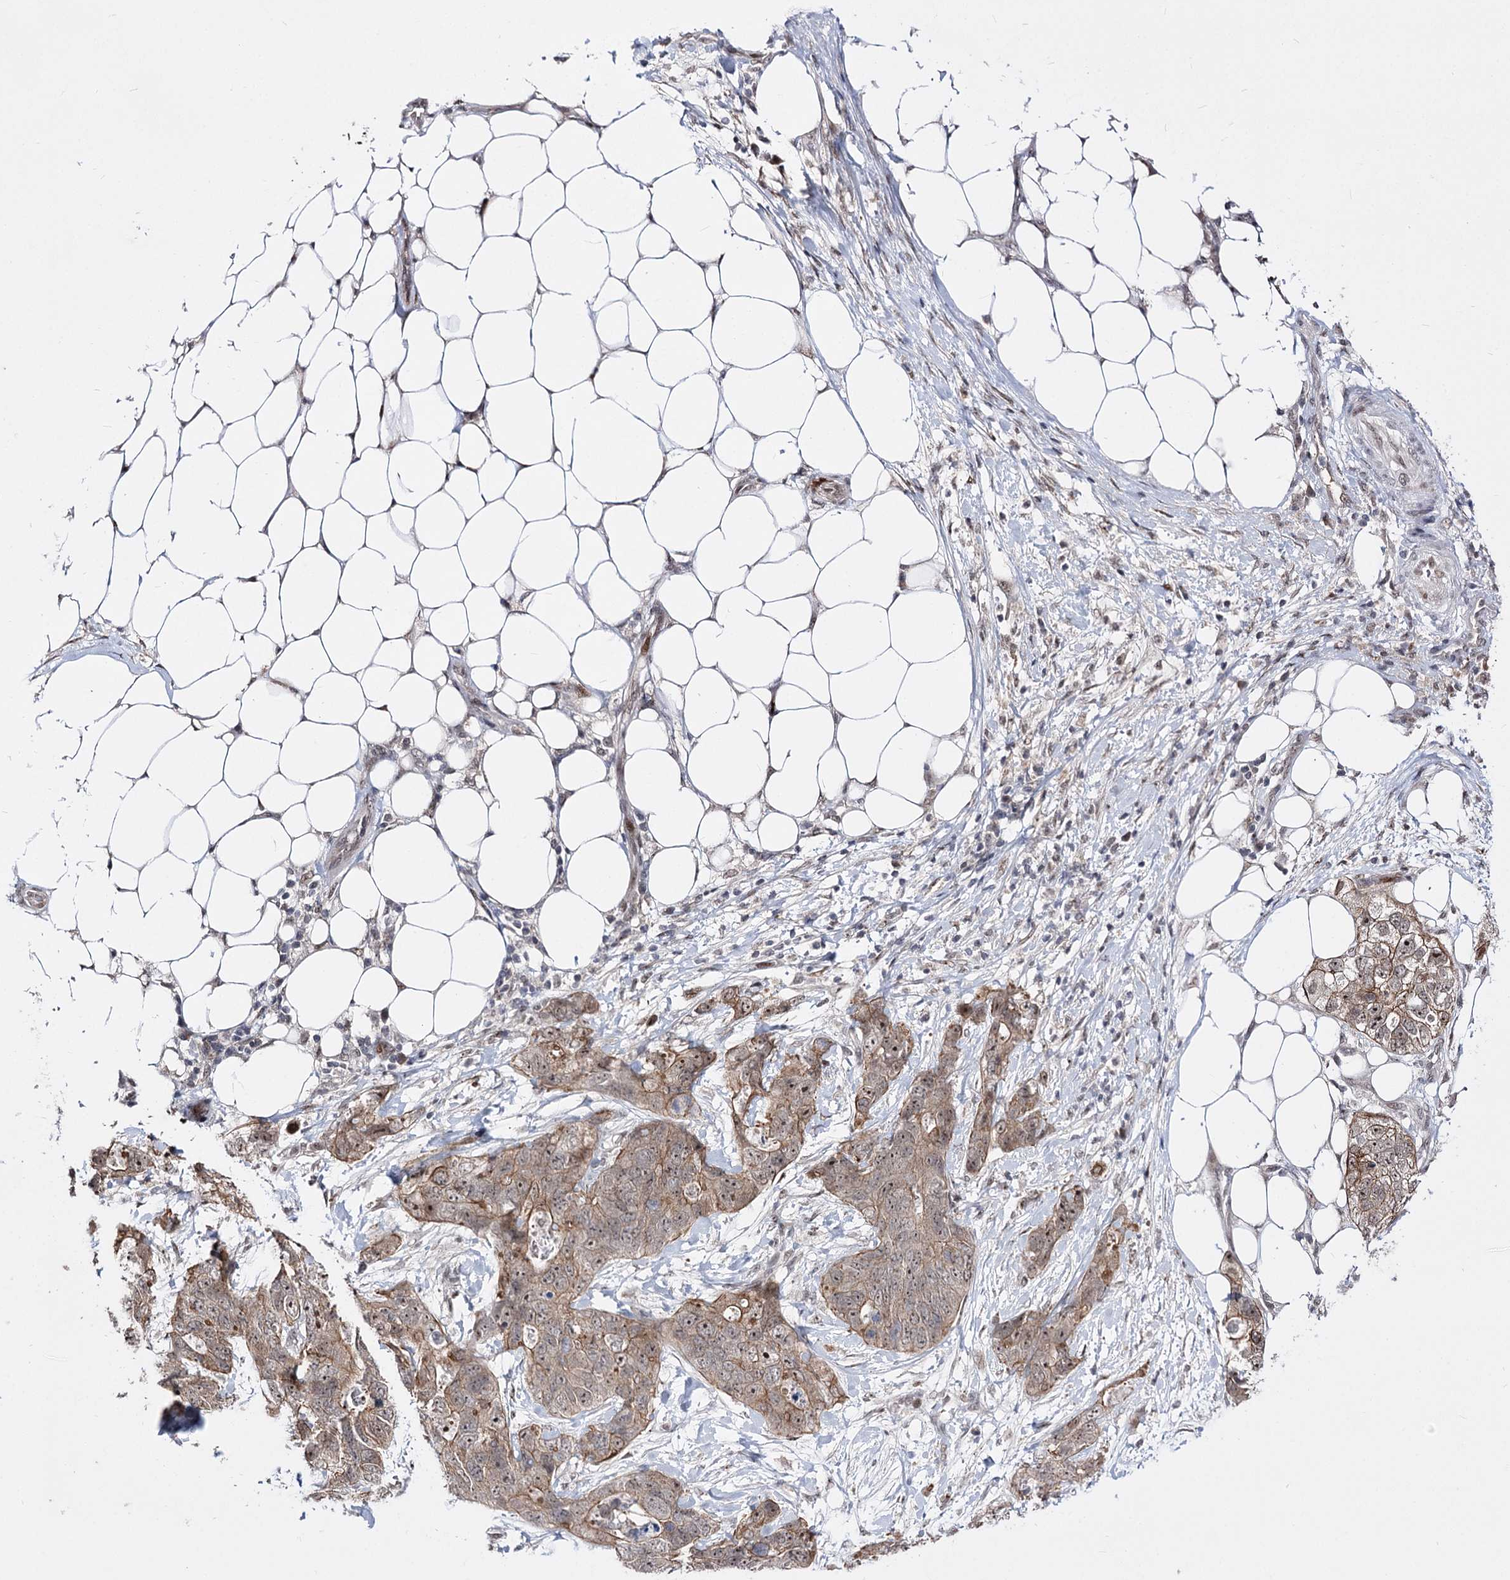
{"staining": {"intensity": "moderate", "quantity": ">75%", "location": "cytoplasmic/membranous,nuclear"}, "tissue": "stomach cancer", "cell_type": "Tumor cells", "image_type": "cancer", "snomed": [{"axis": "morphology", "description": "Adenocarcinoma, NOS"}, {"axis": "topography", "description": "Stomach"}], "caption": "A high-resolution photomicrograph shows immunohistochemistry staining of stomach cancer (adenocarcinoma), which reveals moderate cytoplasmic/membranous and nuclear positivity in about >75% of tumor cells. (DAB = brown stain, brightfield microscopy at high magnification).", "gene": "STOX1", "patient": {"sex": "female", "age": 89}}